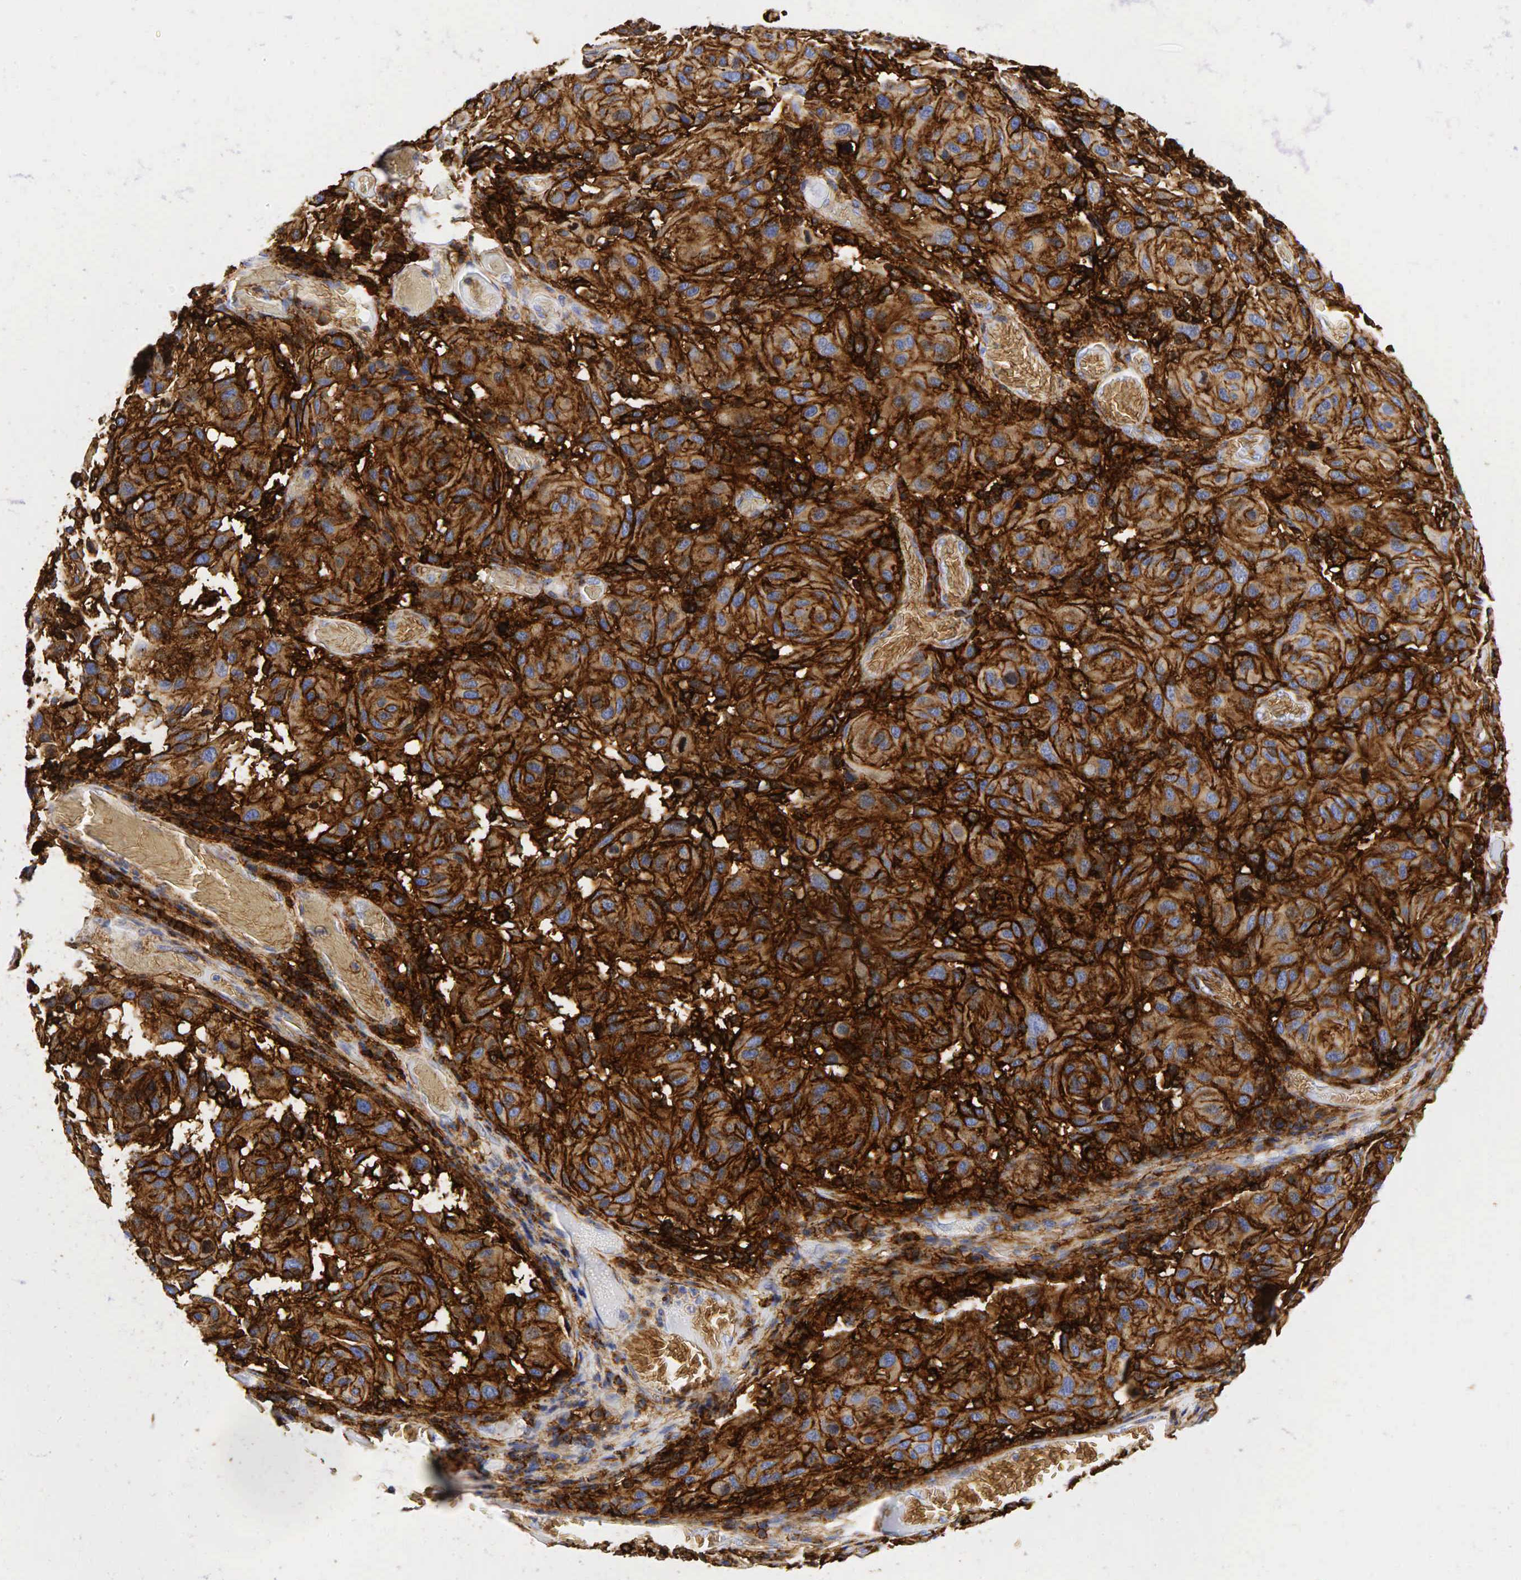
{"staining": {"intensity": "moderate", "quantity": ">75%", "location": "cytoplasmic/membranous"}, "tissue": "melanoma", "cell_type": "Tumor cells", "image_type": "cancer", "snomed": [{"axis": "morphology", "description": "Malignant melanoma, NOS"}, {"axis": "topography", "description": "Skin"}], "caption": "A micrograph of human malignant melanoma stained for a protein exhibits moderate cytoplasmic/membranous brown staining in tumor cells. (DAB (3,3'-diaminobenzidine) = brown stain, brightfield microscopy at high magnification).", "gene": "CD44", "patient": {"sex": "female", "age": 77}}